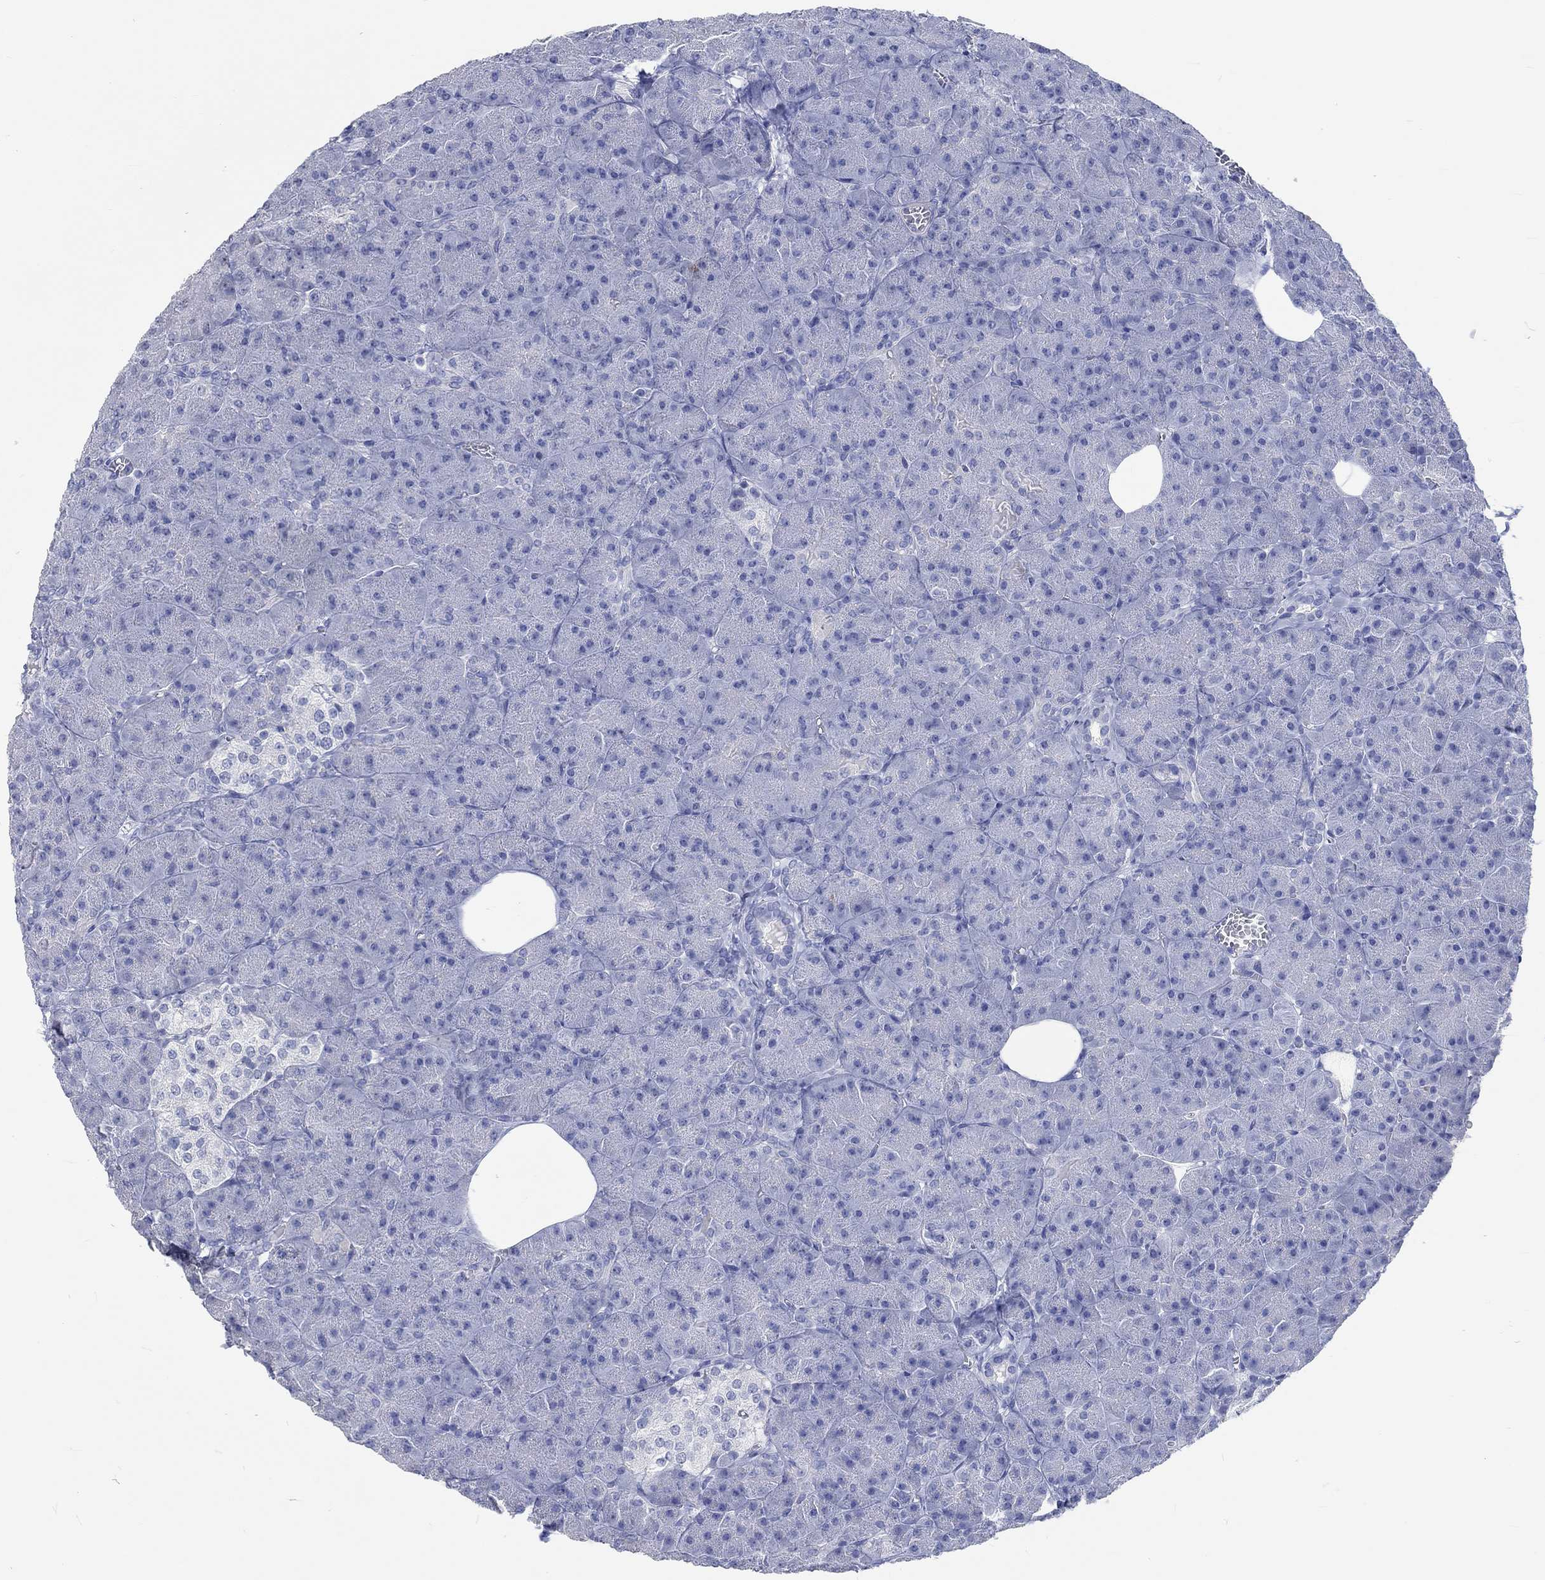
{"staining": {"intensity": "negative", "quantity": "none", "location": "none"}, "tissue": "pancreas", "cell_type": "Exocrine glandular cells", "image_type": "normal", "snomed": [{"axis": "morphology", "description": "Normal tissue, NOS"}, {"axis": "topography", "description": "Pancreas"}], "caption": "High magnification brightfield microscopy of benign pancreas stained with DAB (3,3'-diaminobenzidine) (brown) and counterstained with hematoxylin (blue): exocrine glandular cells show no significant positivity.", "gene": "C4orf47", "patient": {"sex": "male", "age": 61}}